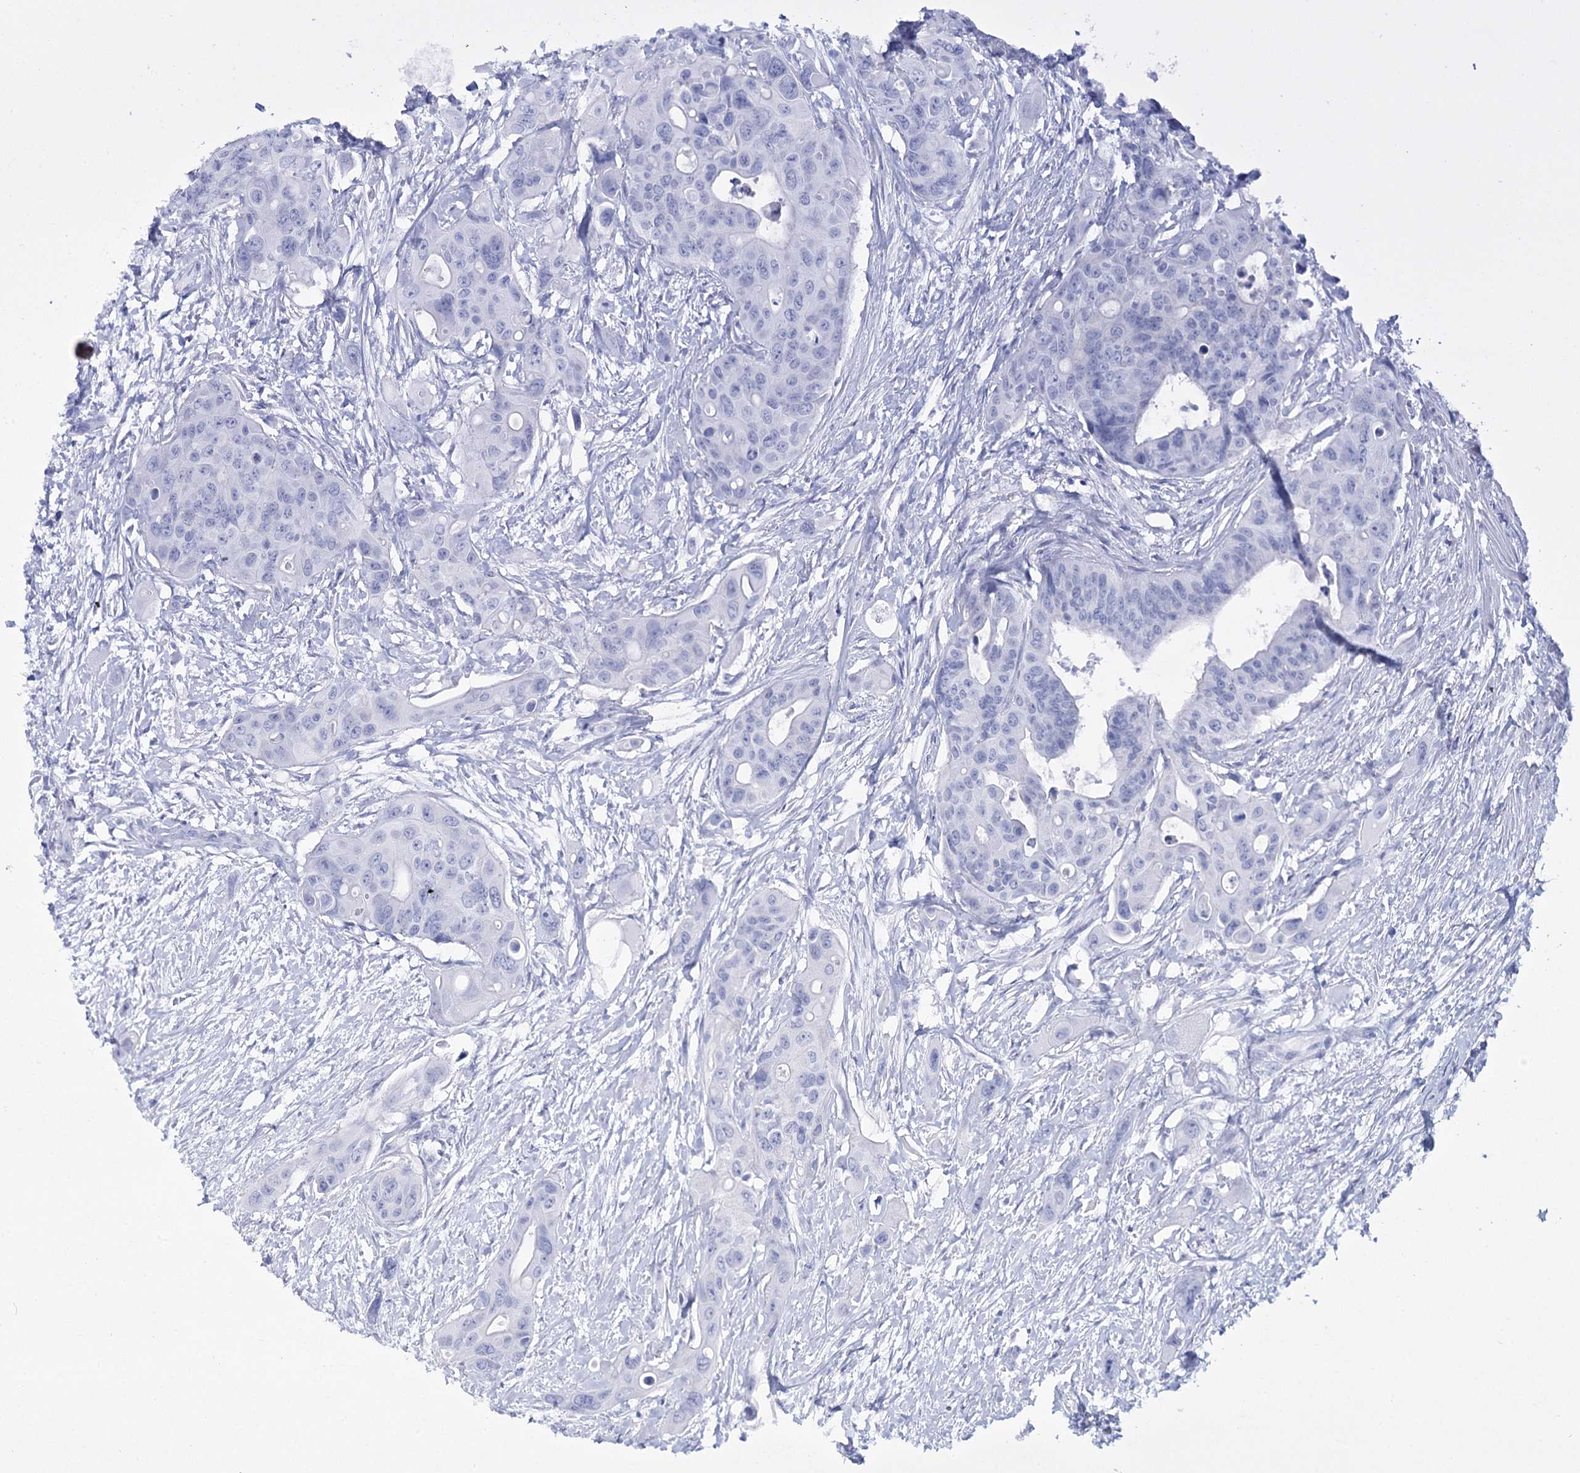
{"staining": {"intensity": "negative", "quantity": "none", "location": "none"}, "tissue": "colorectal cancer", "cell_type": "Tumor cells", "image_type": "cancer", "snomed": [{"axis": "morphology", "description": "Adenocarcinoma, NOS"}, {"axis": "topography", "description": "Colon"}], "caption": "Colorectal cancer (adenocarcinoma) was stained to show a protein in brown. There is no significant expression in tumor cells. (DAB (3,3'-diaminobenzidine) IHC with hematoxylin counter stain).", "gene": "RNF186", "patient": {"sex": "male", "age": 77}}